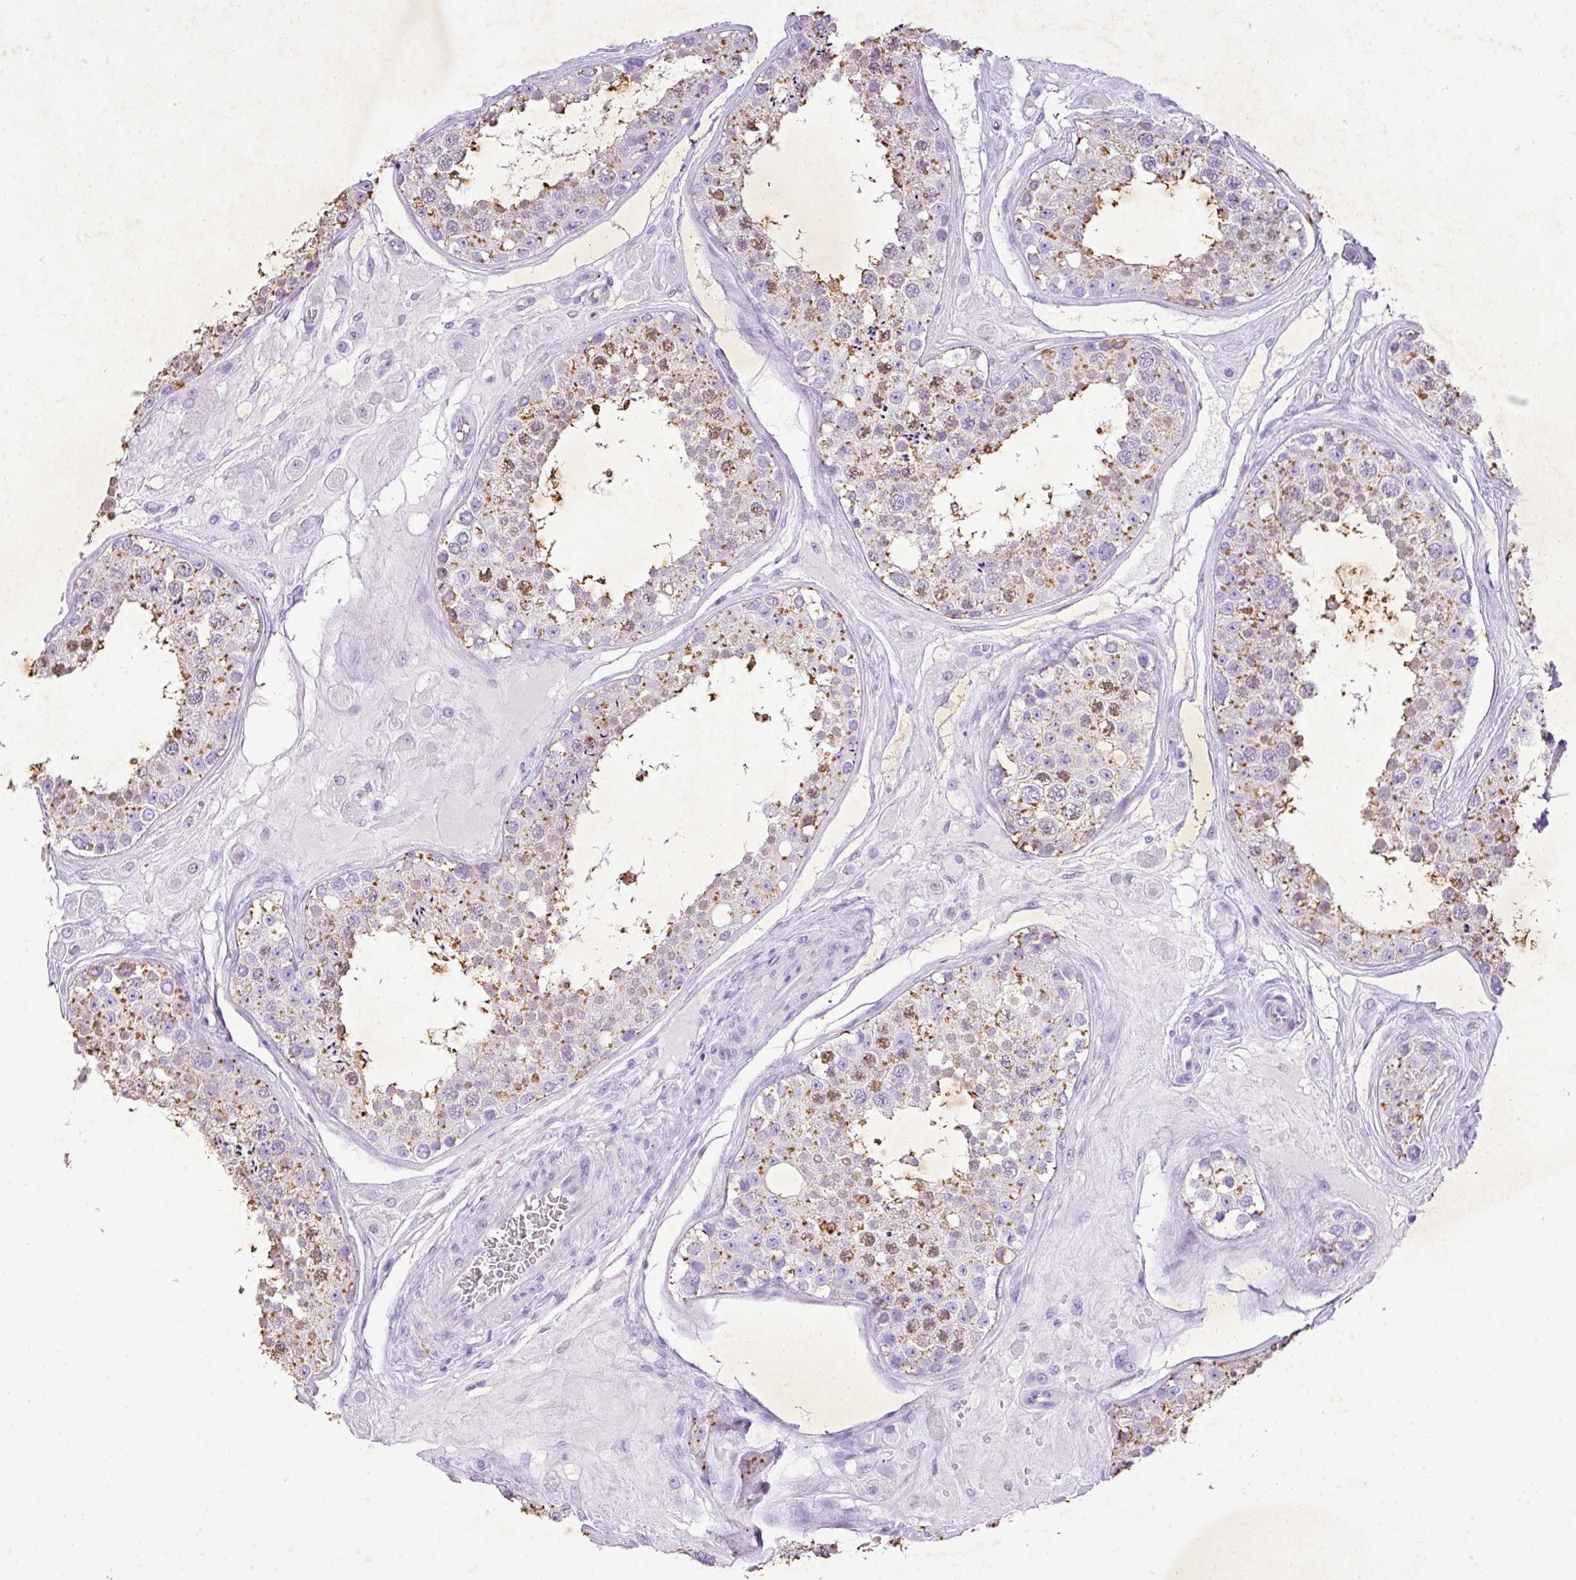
{"staining": {"intensity": "moderate", "quantity": "25%-75%", "location": "cytoplasmic/membranous,nuclear"}, "tissue": "testis", "cell_type": "Cells in seminiferous ducts", "image_type": "normal", "snomed": [{"axis": "morphology", "description": "Normal tissue, NOS"}, {"axis": "topography", "description": "Testis"}], "caption": "Protein expression analysis of unremarkable human testis reveals moderate cytoplasmic/membranous,nuclear positivity in about 25%-75% of cells in seminiferous ducts. The protein is stained brown, and the nuclei are stained in blue (DAB IHC with brightfield microscopy, high magnification).", "gene": "KCNJ11", "patient": {"sex": "male", "age": 25}}